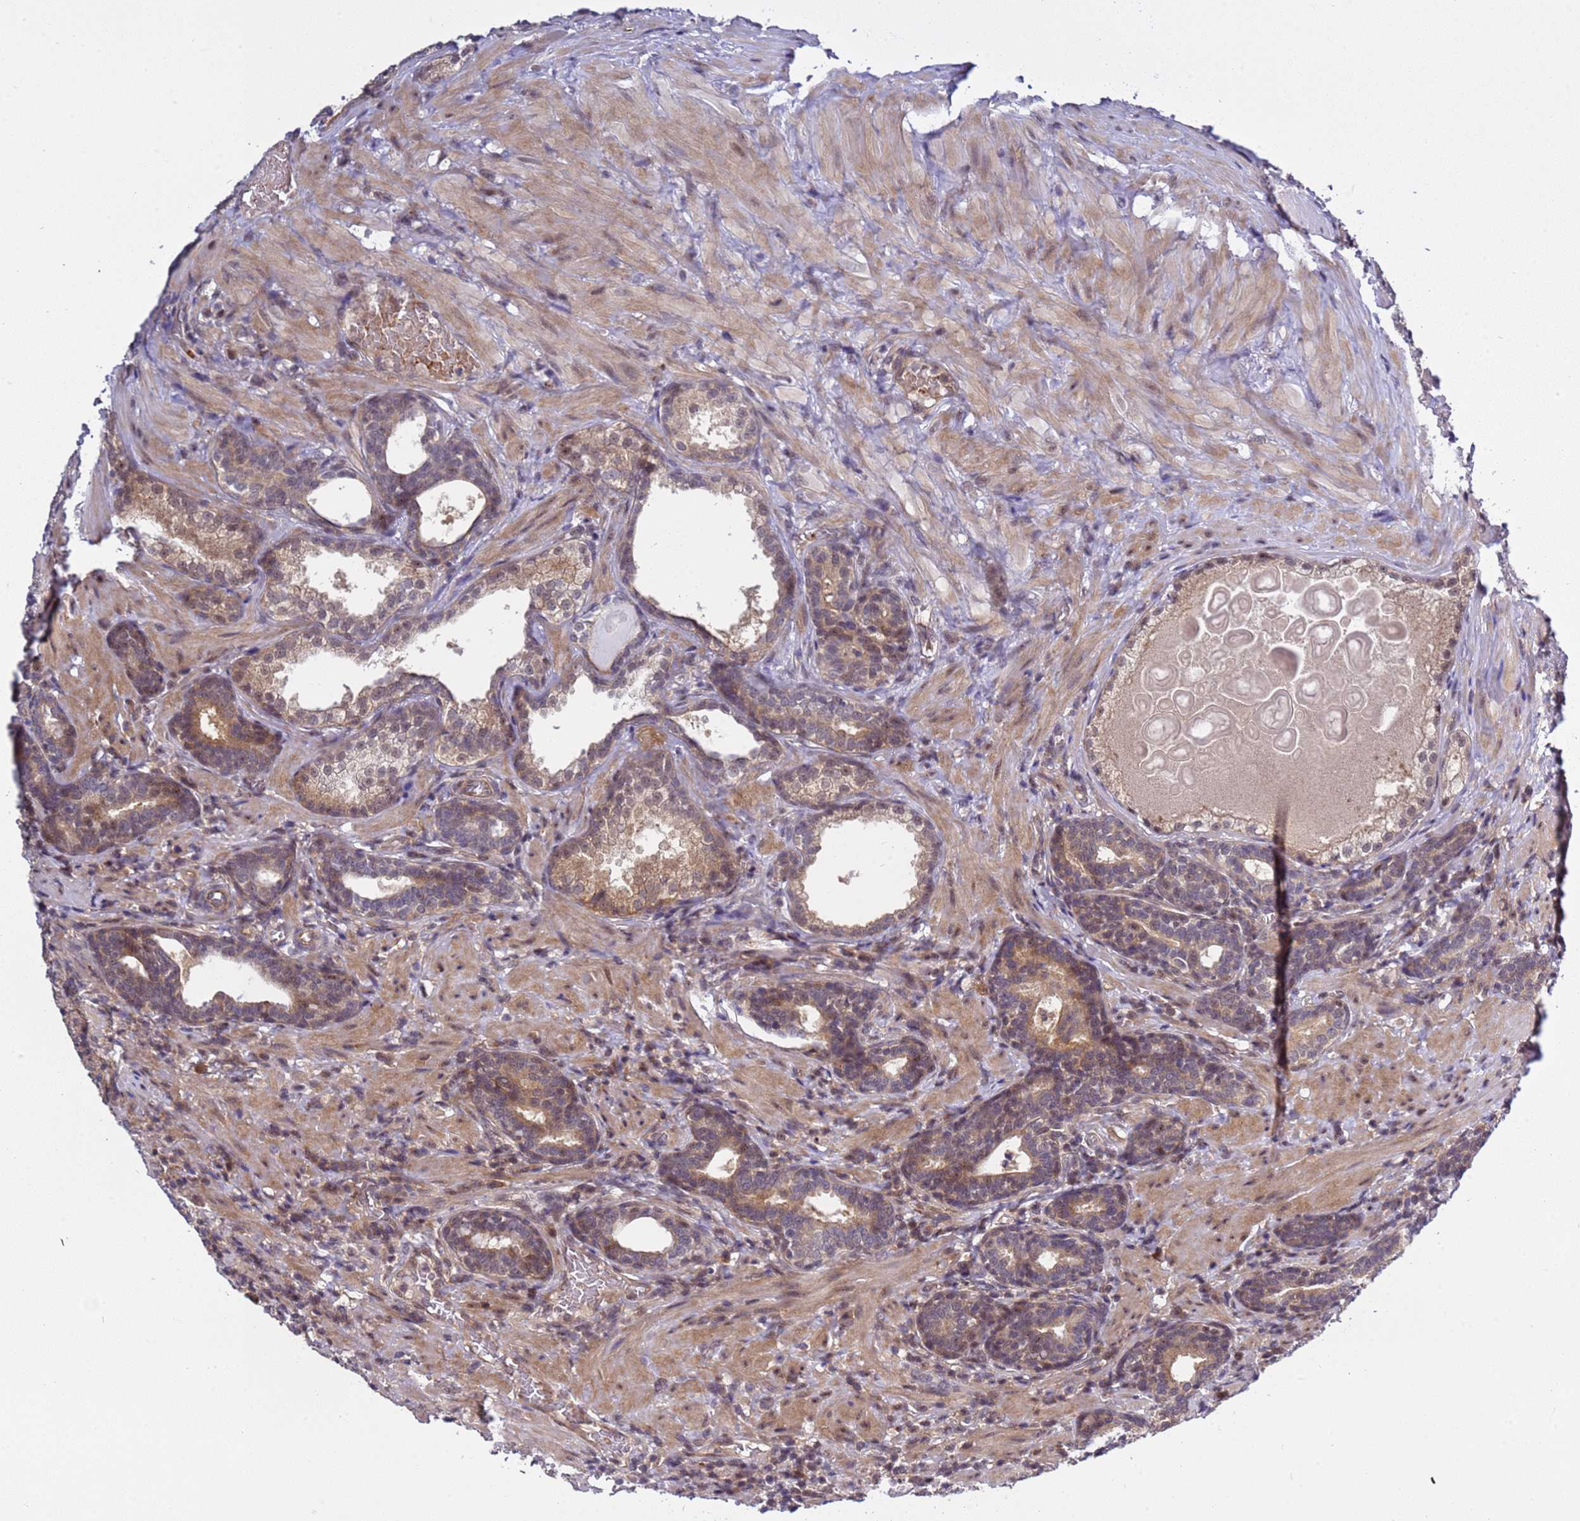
{"staining": {"intensity": "moderate", "quantity": "25%-75%", "location": "cytoplasmic/membranous"}, "tissue": "prostate cancer", "cell_type": "Tumor cells", "image_type": "cancer", "snomed": [{"axis": "morphology", "description": "Adenocarcinoma, High grade"}, {"axis": "topography", "description": "Prostate"}], "caption": "Moderate cytoplasmic/membranous protein positivity is identified in about 25%-75% of tumor cells in adenocarcinoma (high-grade) (prostate). The staining is performed using DAB (3,3'-diaminobenzidine) brown chromogen to label protein expression. The nuclei are counter-stained blue using hematoxylin.", "gene": "GEN1", "patient": {"sex": "male", "age": 69}}